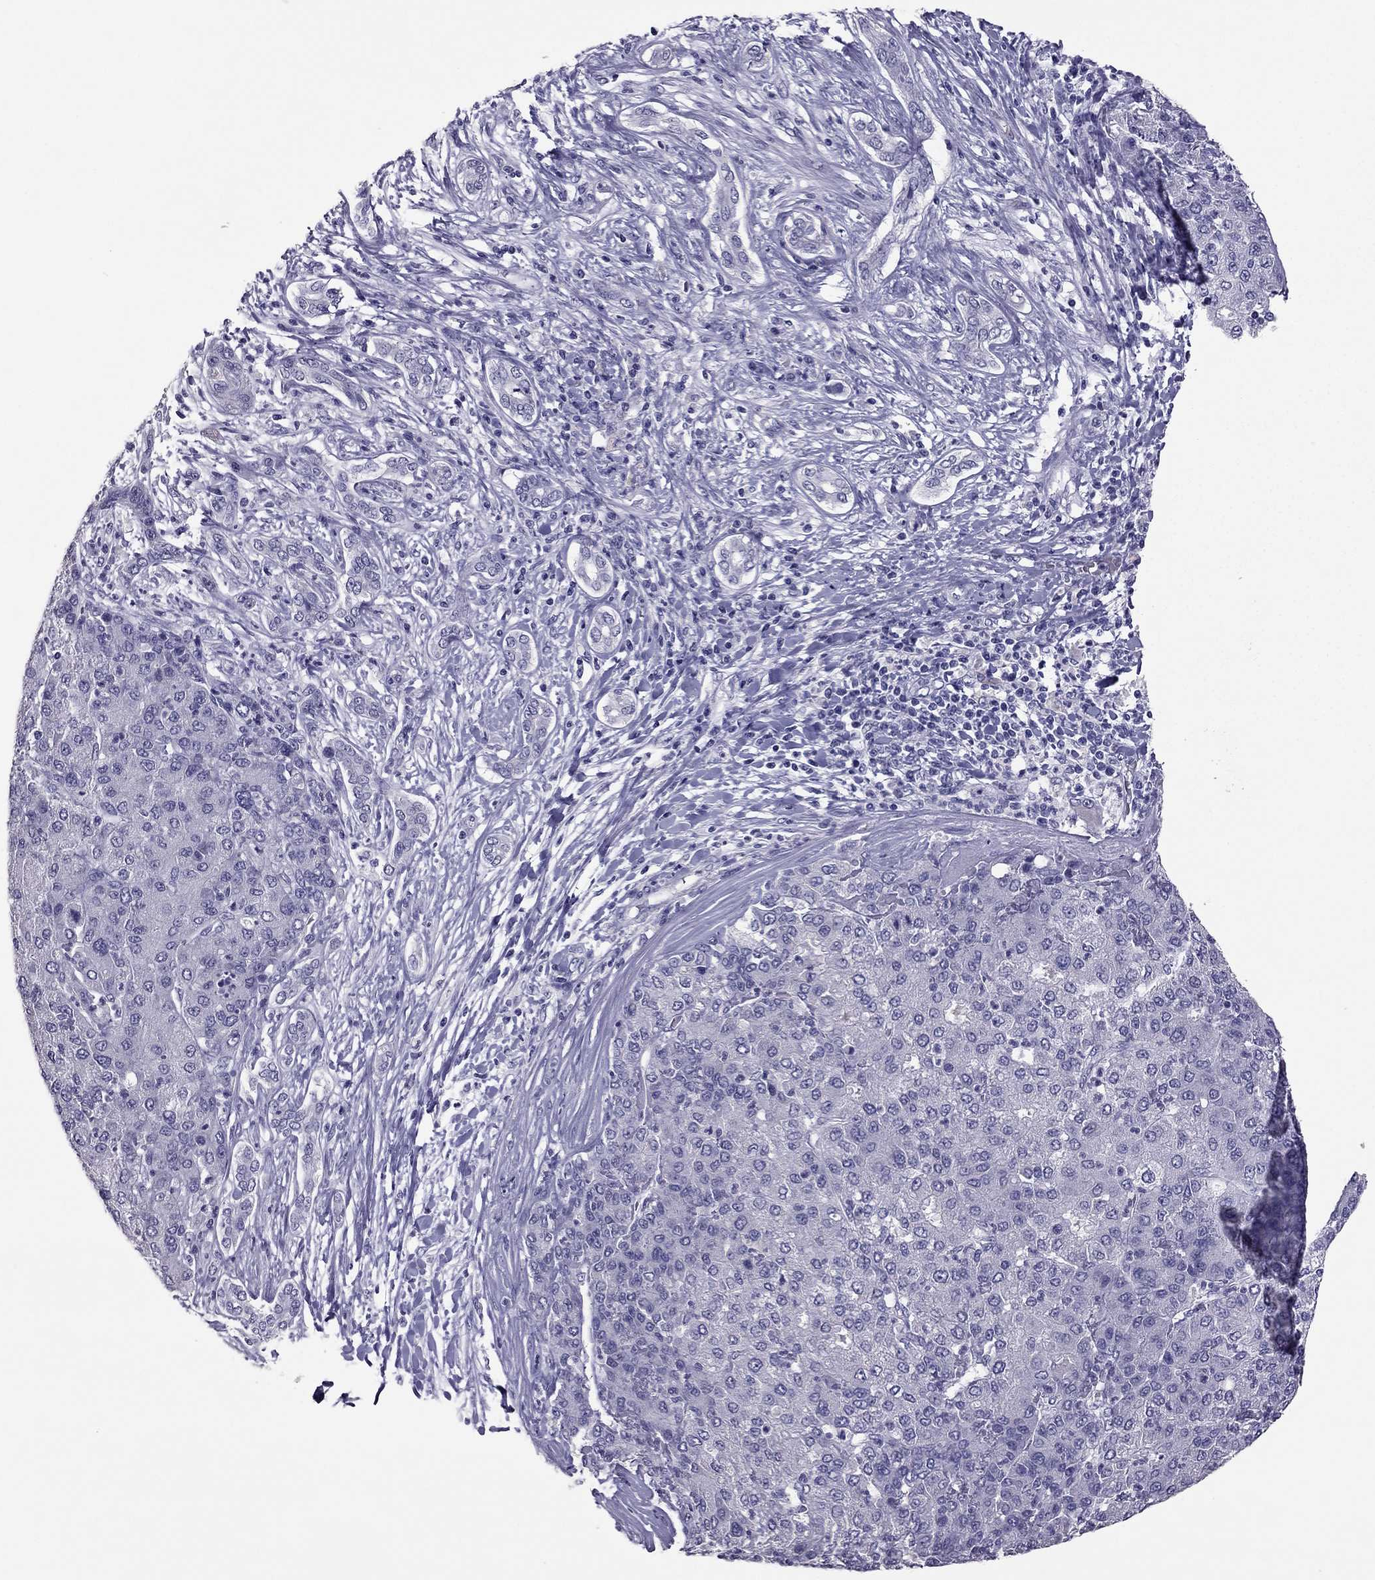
{"staining": {"intensity": "negative", "quantity": "none", "location": "none"}, "tissue": "liver cancer", "cell_type": "Tumor cells", "image_type": "cancer", "snomed": [{"axis": "morphology", "description": "Carcinoma, Hepatocellular, NOS"}, {"axis": "topography", "description": "Liver"}], "caption": "This image is of liver hepatocellular carcinoma stained with IHC to label a protein in brown with the nuclei are counter-stained blue. There is no positivity in tumor cells.", "gene": "RHO", "patient": {"sex": "male", "age": 65}}